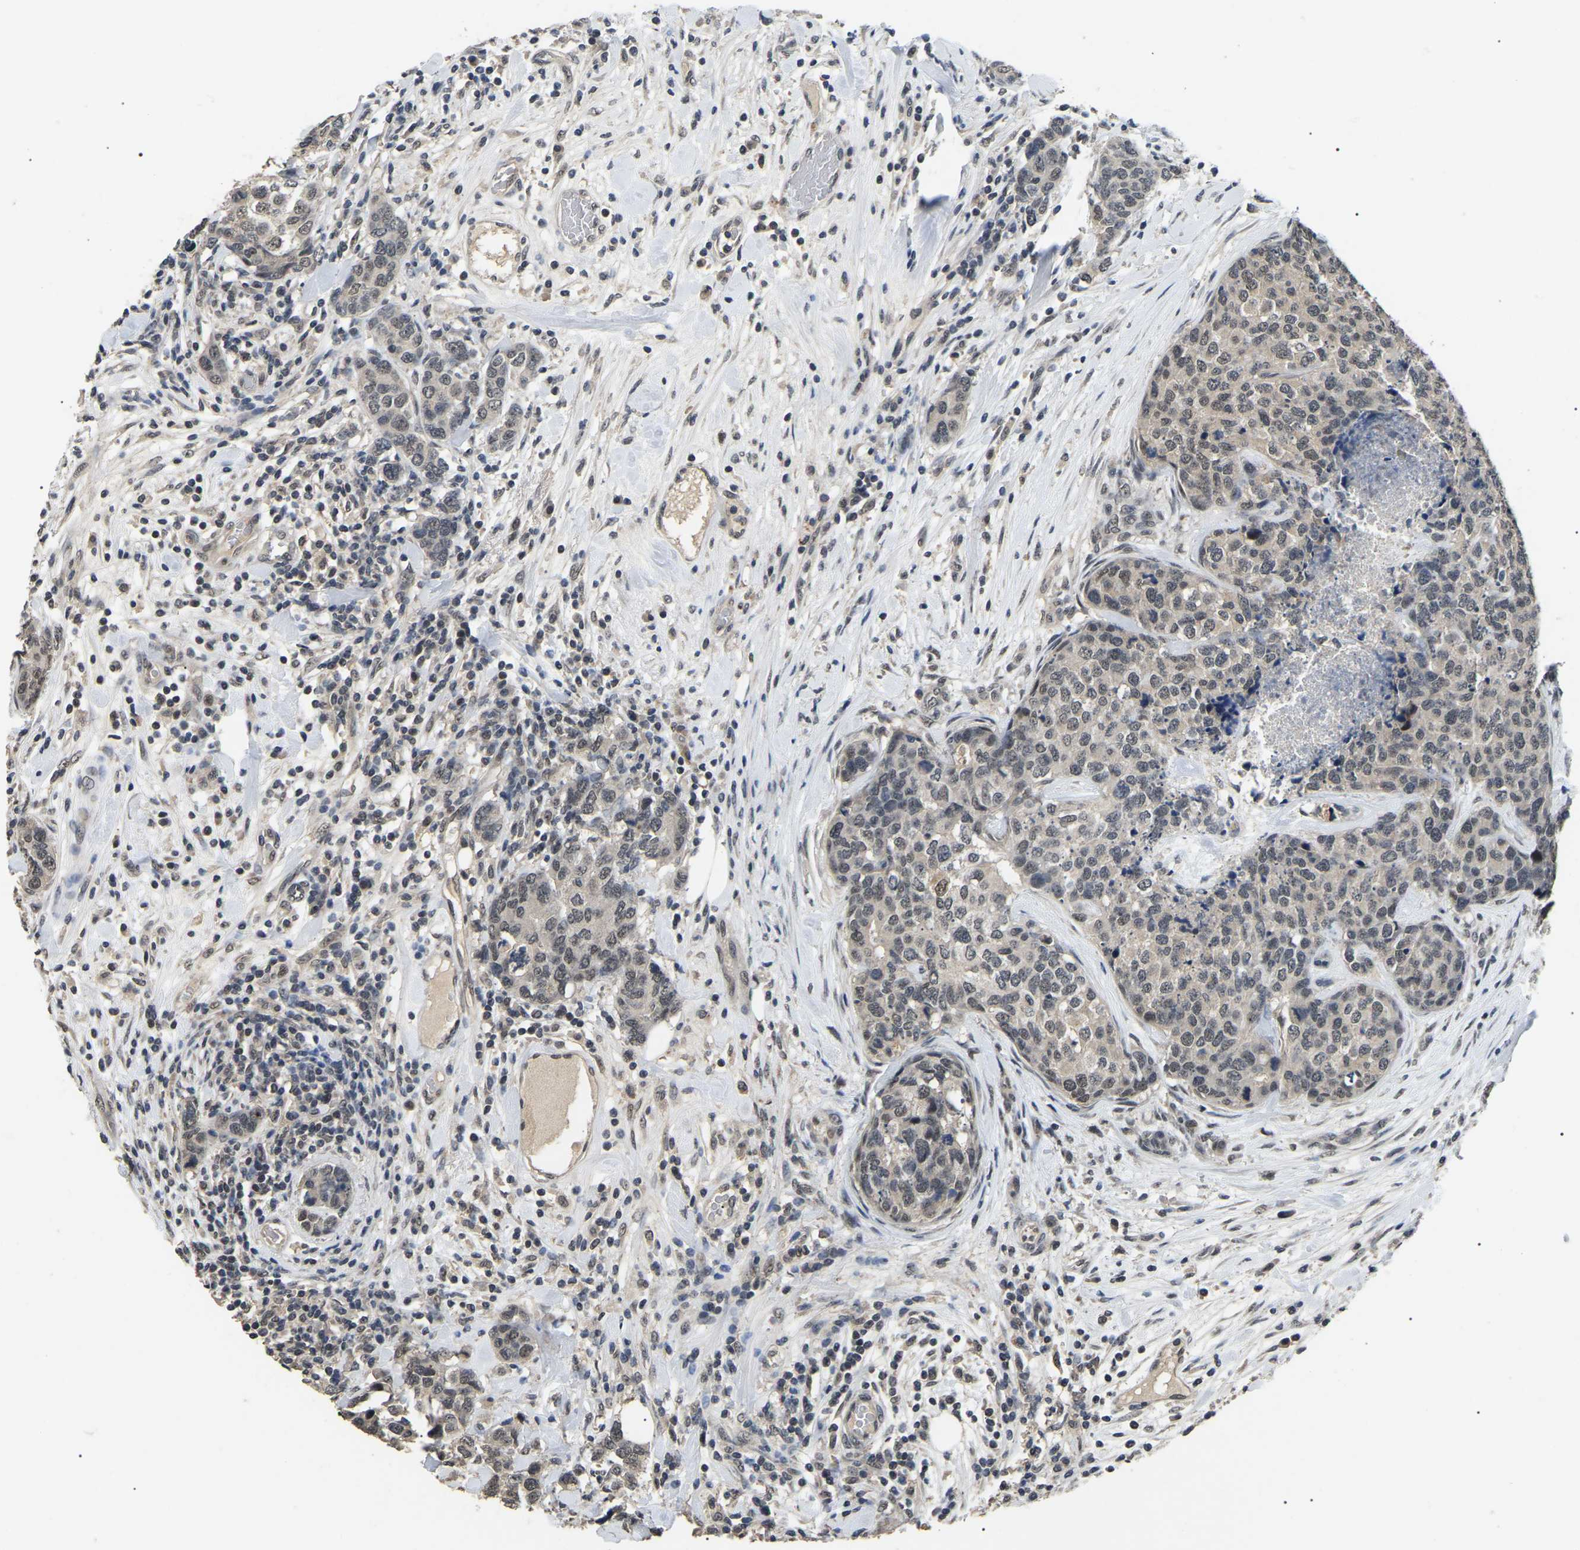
{"staining": {"intensity": "weak", "quantity": "<25%", "location": "nuclear"}, "tissue": "breast cancer", "cell_type": "Tumor cells", "image_type": "cancer", "snomed": [{"axis": "morphology", "description": "Lobular carcinoma"}, {"axis": "topography", "description": "Breast"}], "caption": "Histopathology image shows no significant protein expression in tumor cells of lobular carcinoma (breast).", "gene": "PPM1E", "patient": {"sex": "female", "age": 59}}